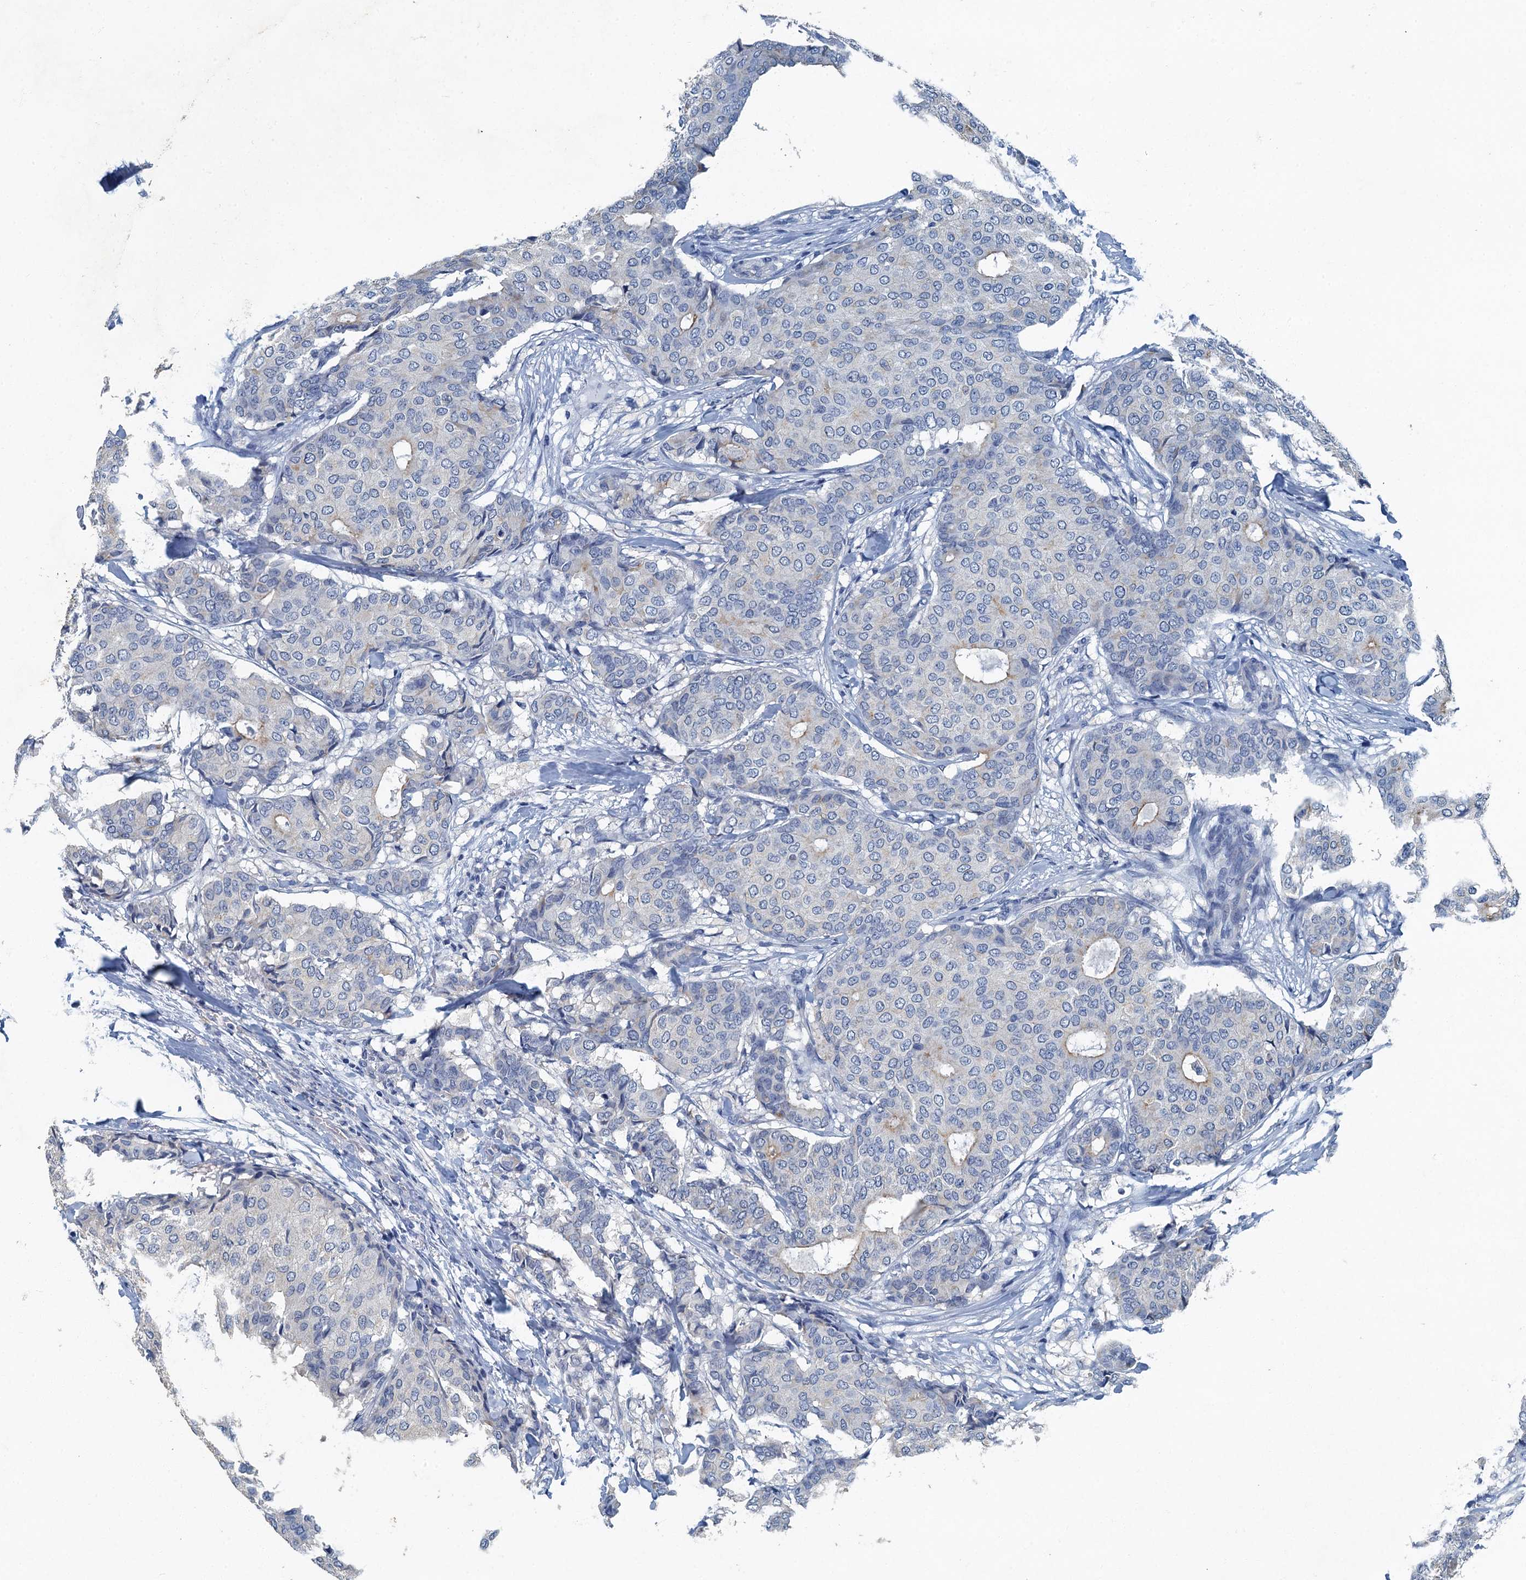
{"staining": {"intensity": "negative", "quantity": "none", "location": "none"}, "tissue": "breast cancer", "cell_type": "Tumor cells", "image_type": "cancer", "snomed": [{"axis": "morphology", "description": "Duct carcinoma"}, {"axis": "topography", "description": "Breast"}], "caption": "Infiltrating ductal carcinoma (breast) stained for a protein using immunohistochemistry (IHC) exhibits no staining tumor cells.", "gene": "GADL1", "patient": {"sex": "female", "age": 75}}